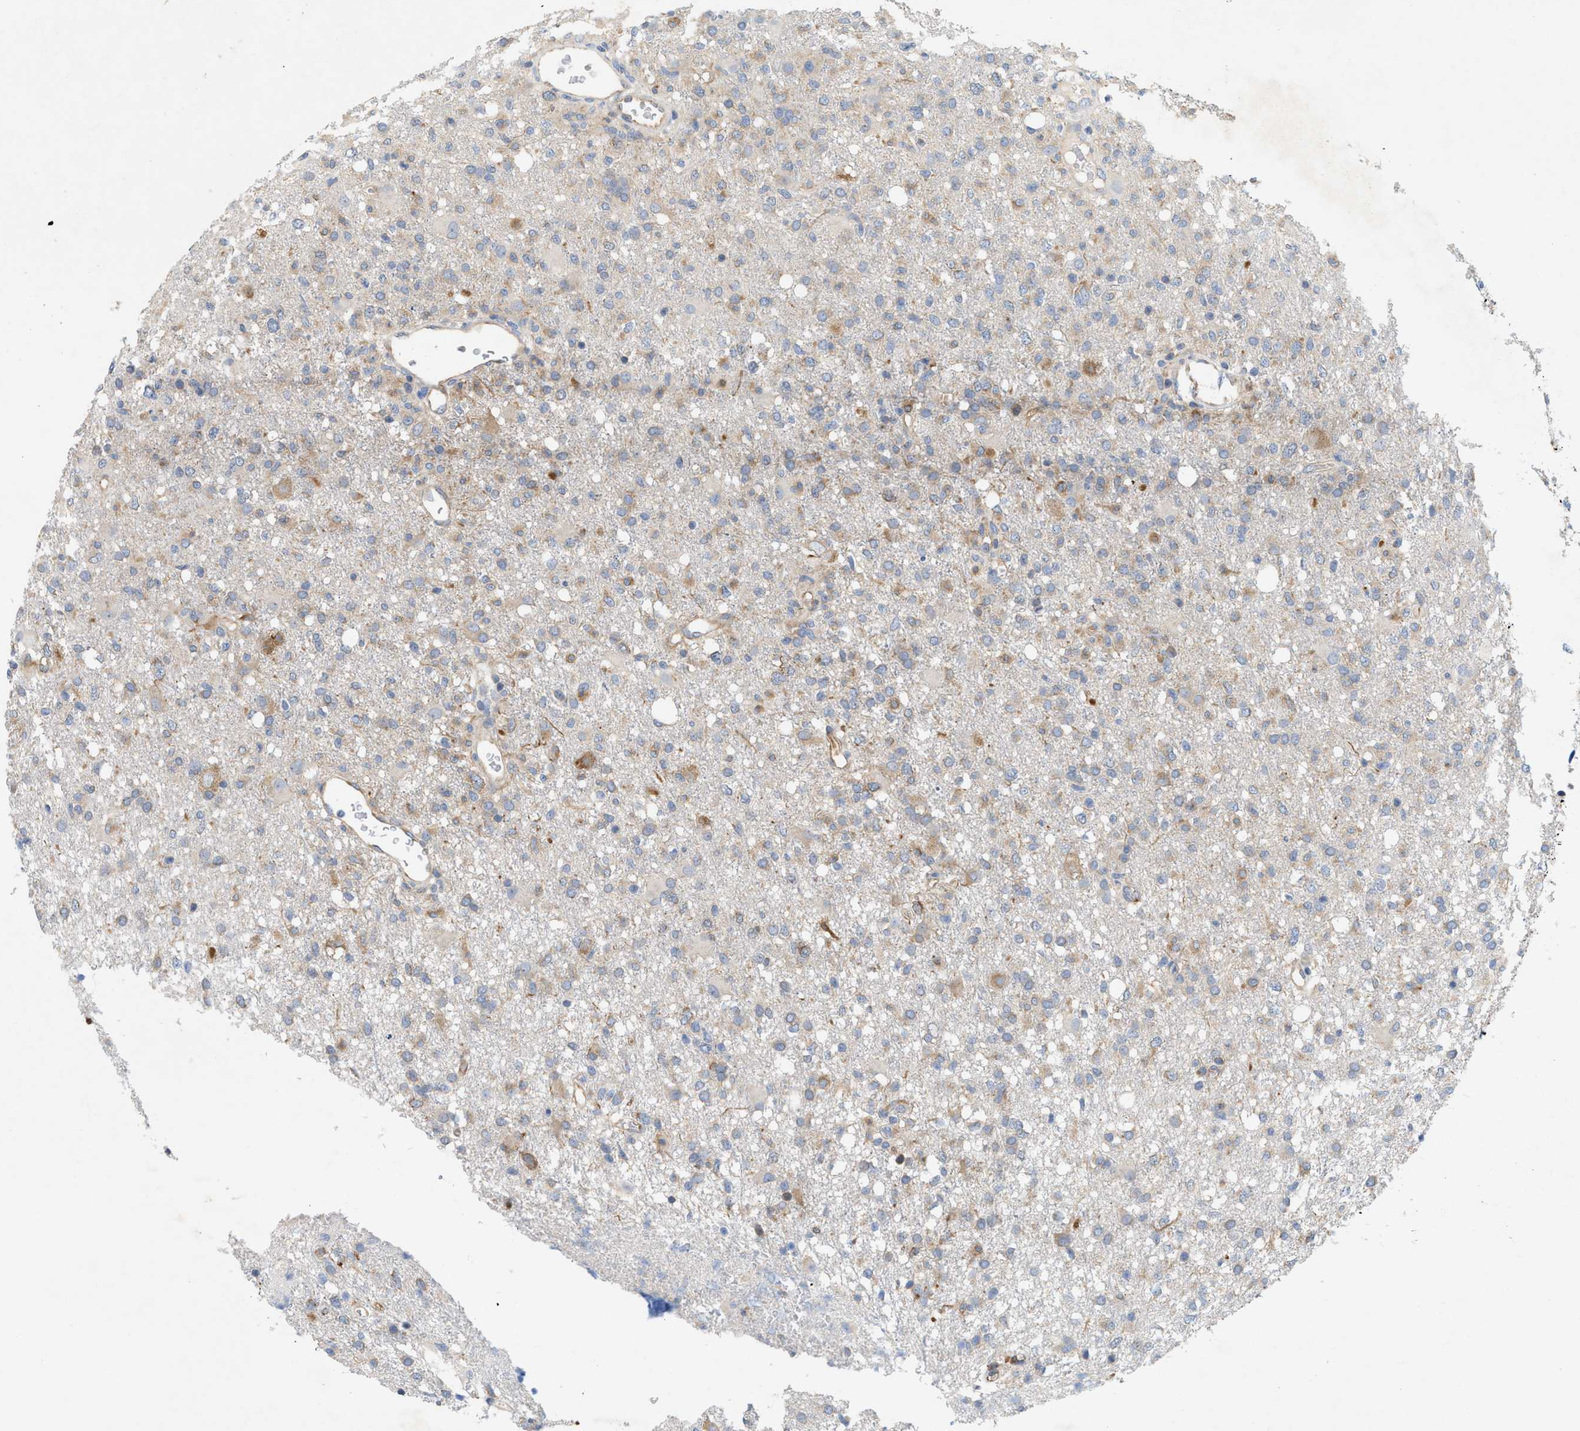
{"staining": {"intensity": "moderate", "quantity": "25%-75%", "location": "cytoplasmic/membranous"}, "tissue": "glioma", "cell_type": "Tumor cells", "image_type": "cancer", "snomed": [{"axis": "morphology", "description": "Glioma, malignant, High grade"}, {"axis": "topography", "description": "Brain"}], "caption": "A high-resolution micrograph shows immunohistochemistry staining of malignant high-grade glioma, which displays moderate cytoplasmic/membranous expression in approximately 25%-75% of tumor cells.", "gene": "UBAP2", "patient": {"sex": "female", "age": 57}}